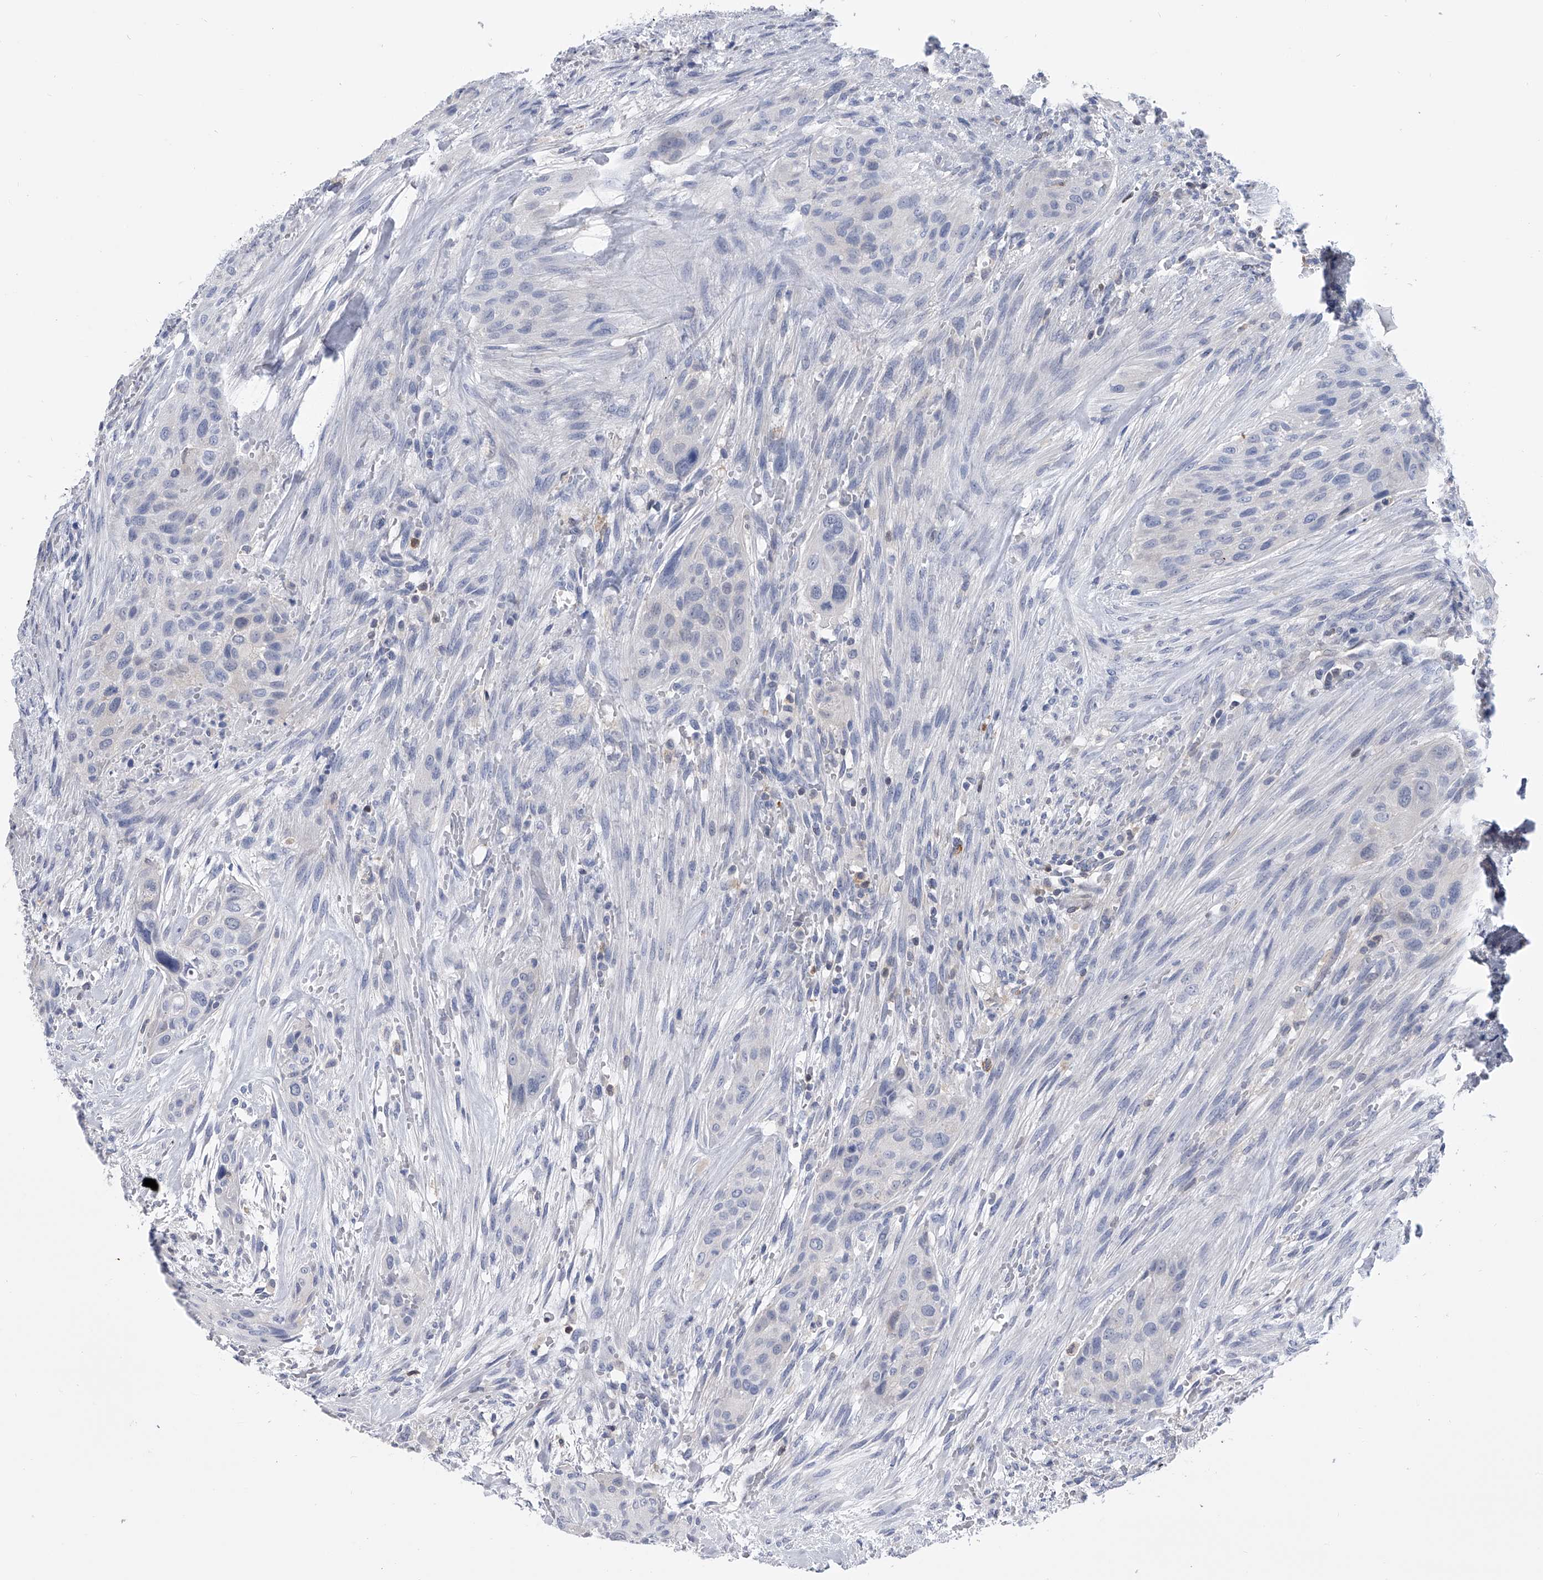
{"staining": {"intensity": "negative", "quantity": "none", "location": "none"}, "tissue": "urothelial cancer", "cell_type": "Tumor cells", "image_type": "cancer", "snomed": [{"axis": "morphology", "description": "Urothelial carcinoma, High grade"}, {"axis": "topography", "description": "Urinary bladder"}], "caption": "This image is of urothelial cancer stained with immunohistochemistry (IHC) to label a protein in brown with the nuclei are counter-stained blue. There is no staining in tumor cells.", "gene": "SERPINB9", "patient": {"sex": "male", "age": 35}}